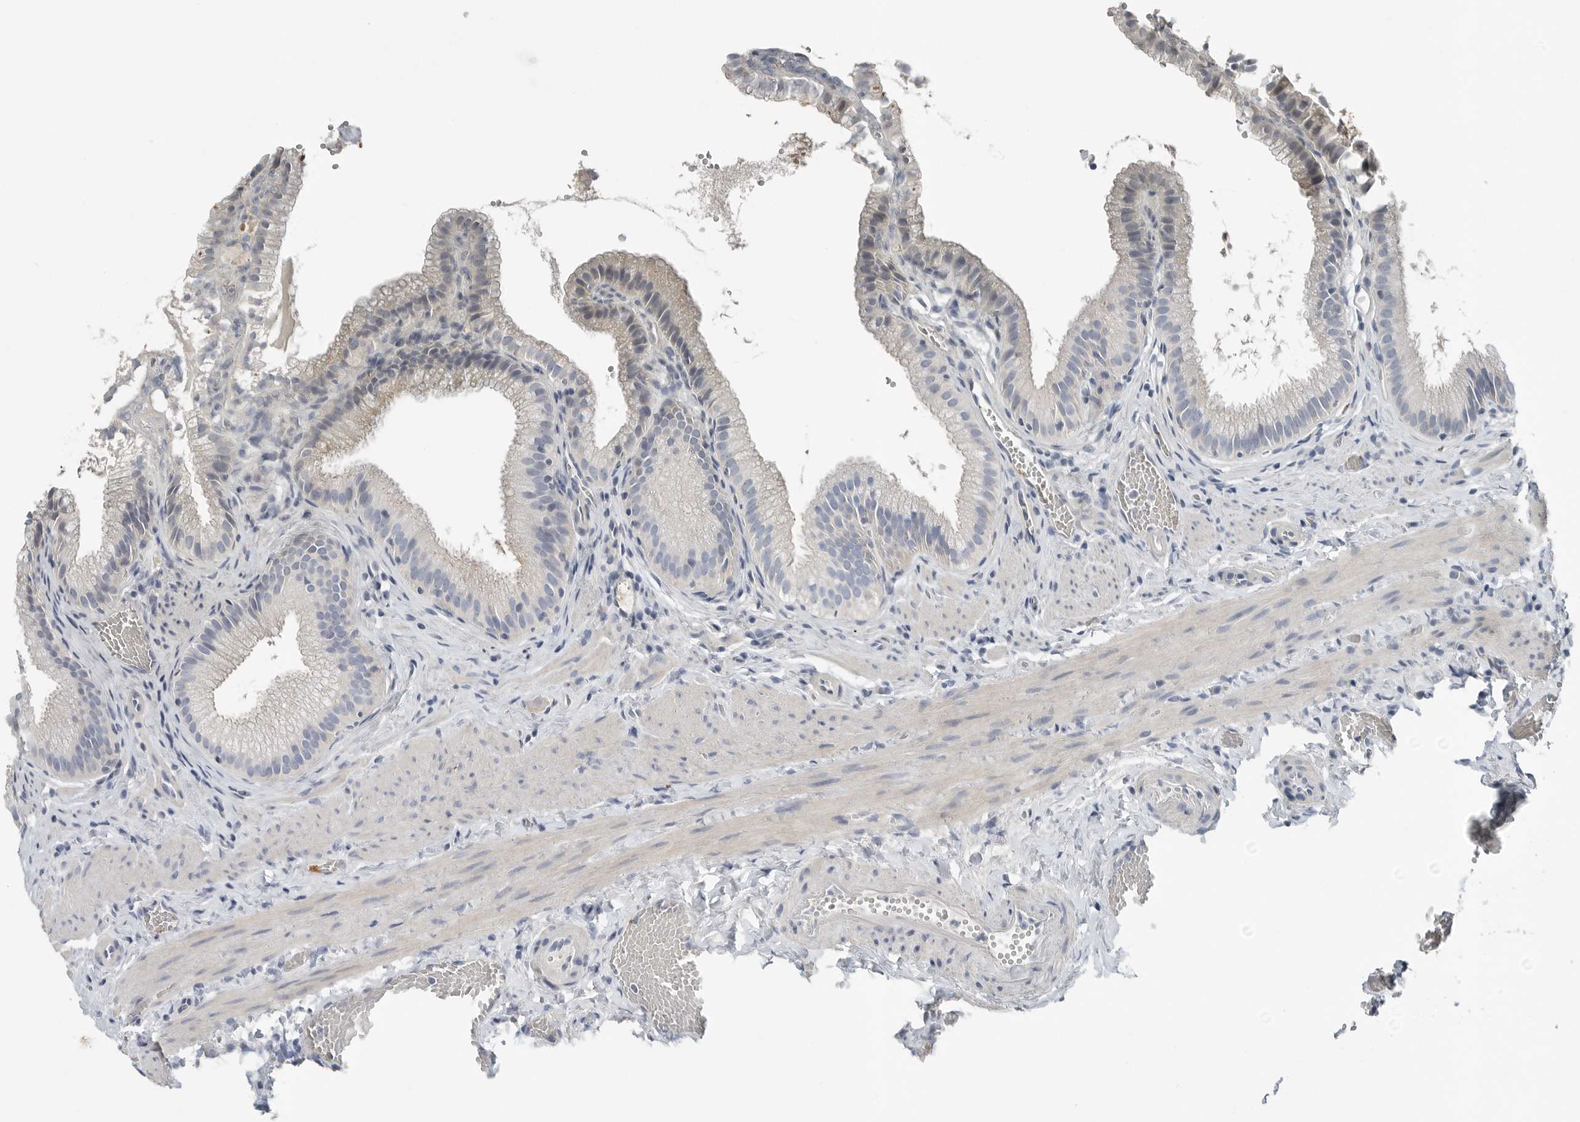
{"staining": {"intensity": "negative", "quantity": "none", "location": "none"}, "tissue": "gallbladder", "cell_type": "Glandular cells", "image_type": "normal", "snomed": [{"axis": "morphology", "description": "Normal tissue, NOS"}, {"axis": "topography", "description": "Gallbladder"}], "caption": "IHC of benign human gallbladder displays no staining in glandular cells. Brightfield microscopy of immunohistochemistry (IHC) stained with DAB (brown) and hematoxylin (blue), captured at high magnification.", "gene": "SERPINB7", "patient": {"sex": "male", "age": 38}}